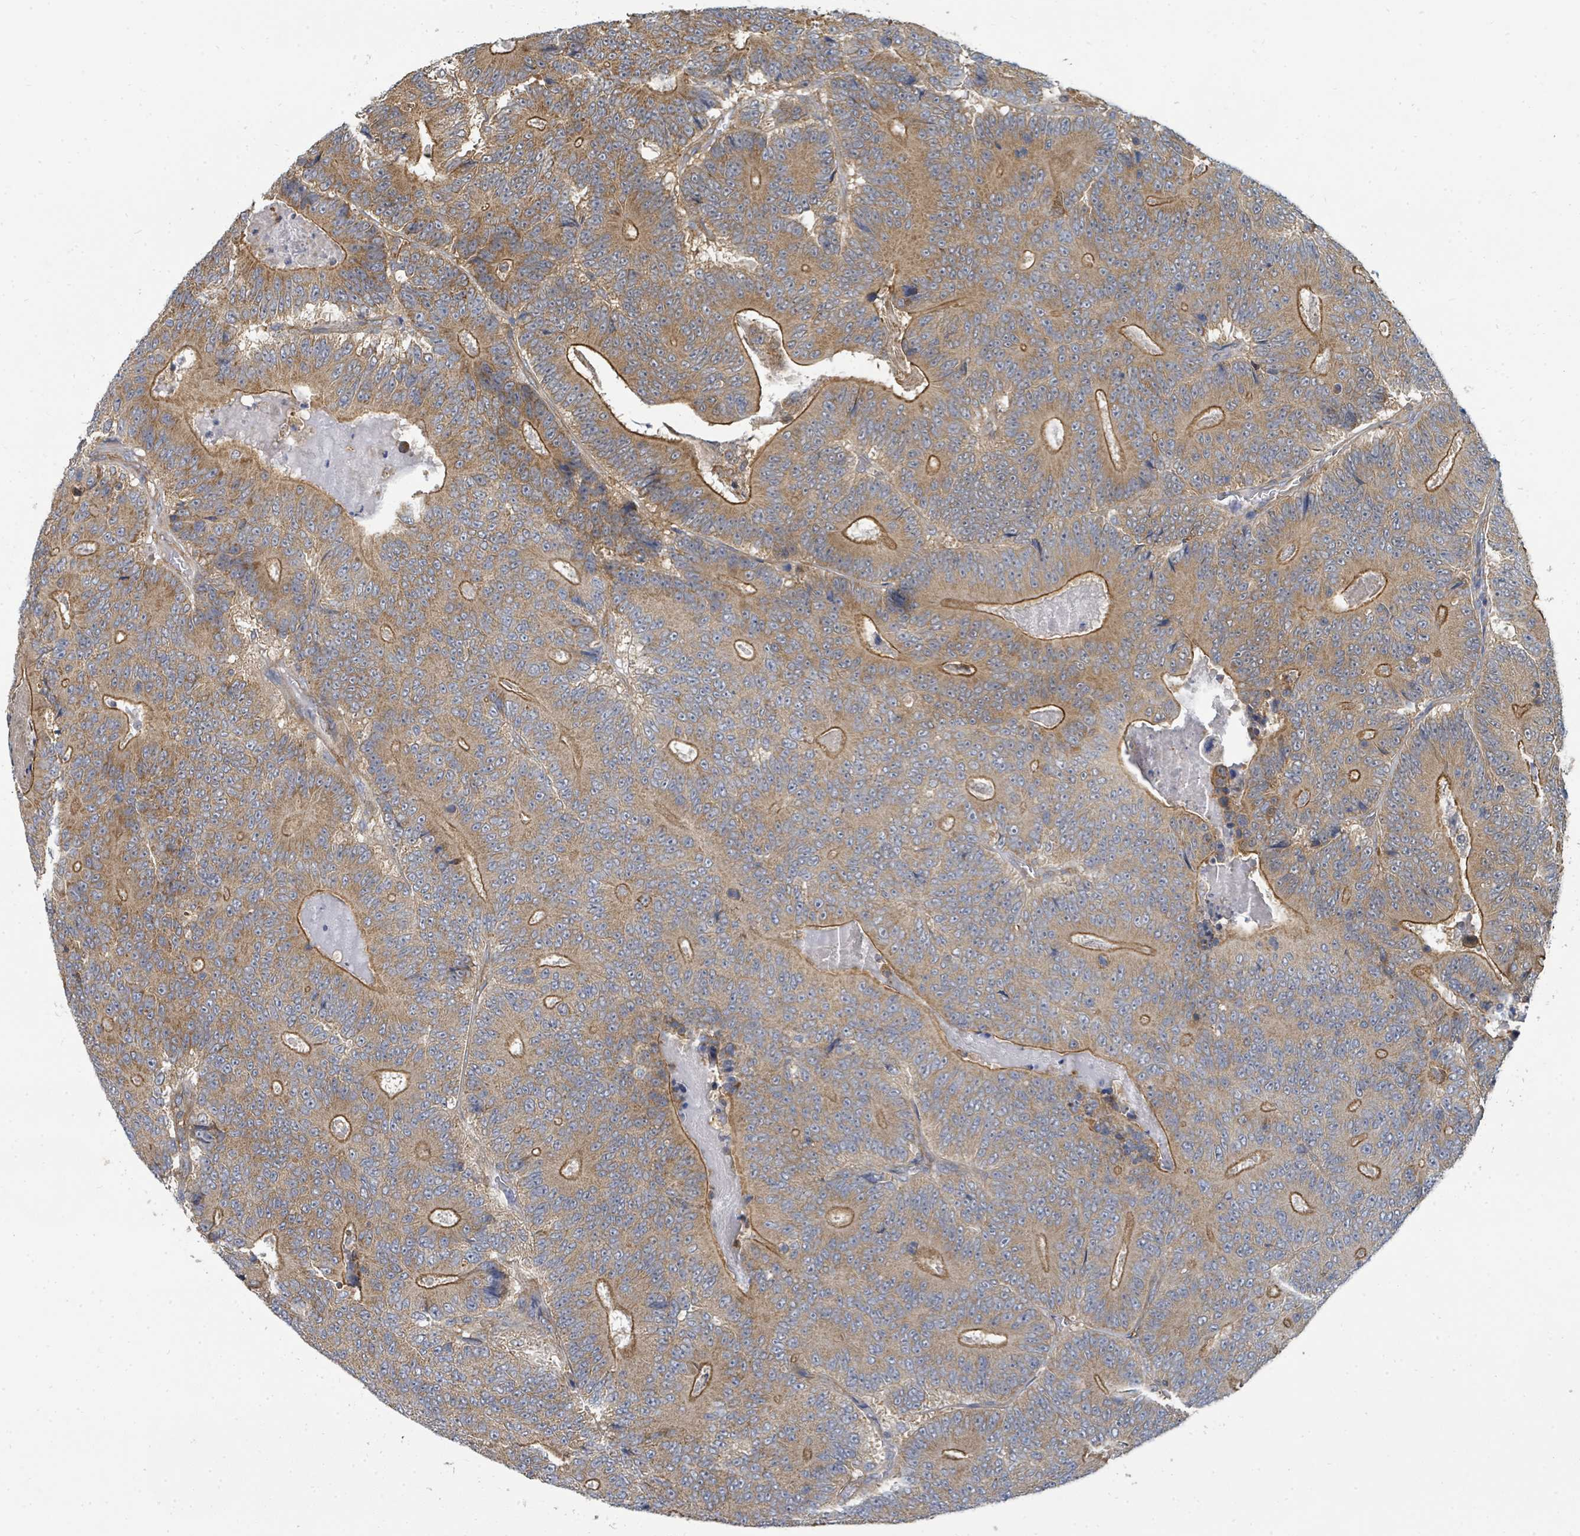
{"staining": {"intensity": "moderate", "quantity": ">75%", "location": "cytoplasmic/membranous"}, "tissue": "colorectal cancer", "cell_type": "Tumor cells", "image_type": "cancer", "snomed": [{"axis": "morphology", "description": "Adenocarcinoma, NOS"}, {"axis": "topography", "description": "Colon"}], "caption": "Protein analysis of colorectal cancer tissue displays moderate cytoplasmic/membranous positivity in about >75% of tumor cells.", "gene": "BOLA2B", "patient": {"sex": "male", "age": 83}}